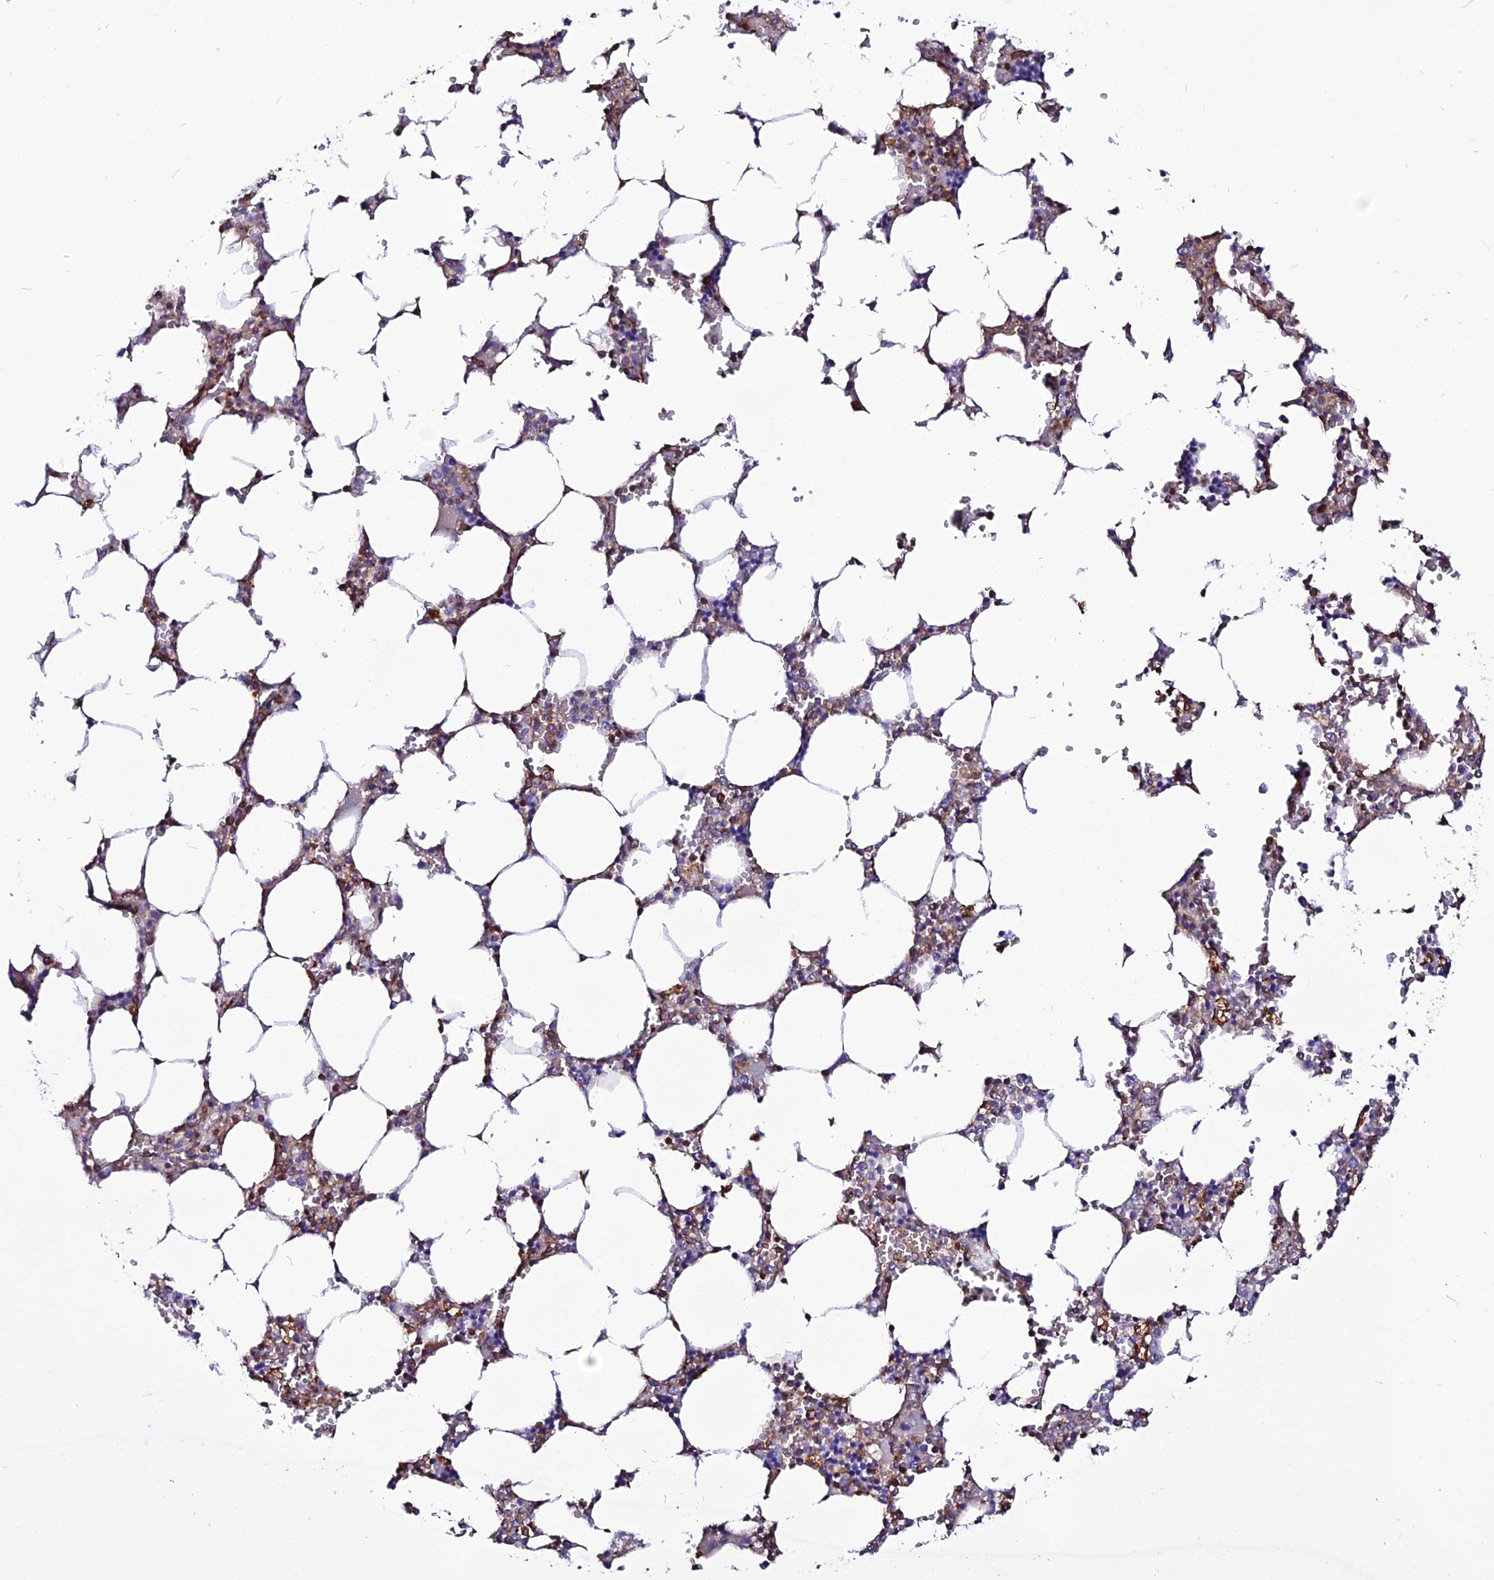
{"staining": {"intensity": "moderate", "quantity": "25%-75%", "location": "cytoplasmic/membranous"}, "tissue": "bone marrow", "cell_type": "Hematopoietic cells", "image_type": "normal", "snomed": [{"axis": "morphology", "description": "Normal tissue, NOS"}, {"axis": "topography", "description": "Bone marrow"}], "caption": "A medium amount of moderate cytoplasmic/membranous expression is present in about 25%-75% of hematopoietic cells in unremarkable bone marrow. The protein is stained brown, and the nuclei are stained in blue (DAB IHC with brightfield microscopy, high magnification).", "gene": "USP17L10", "patient": {"sex": "male", "age": 64}}